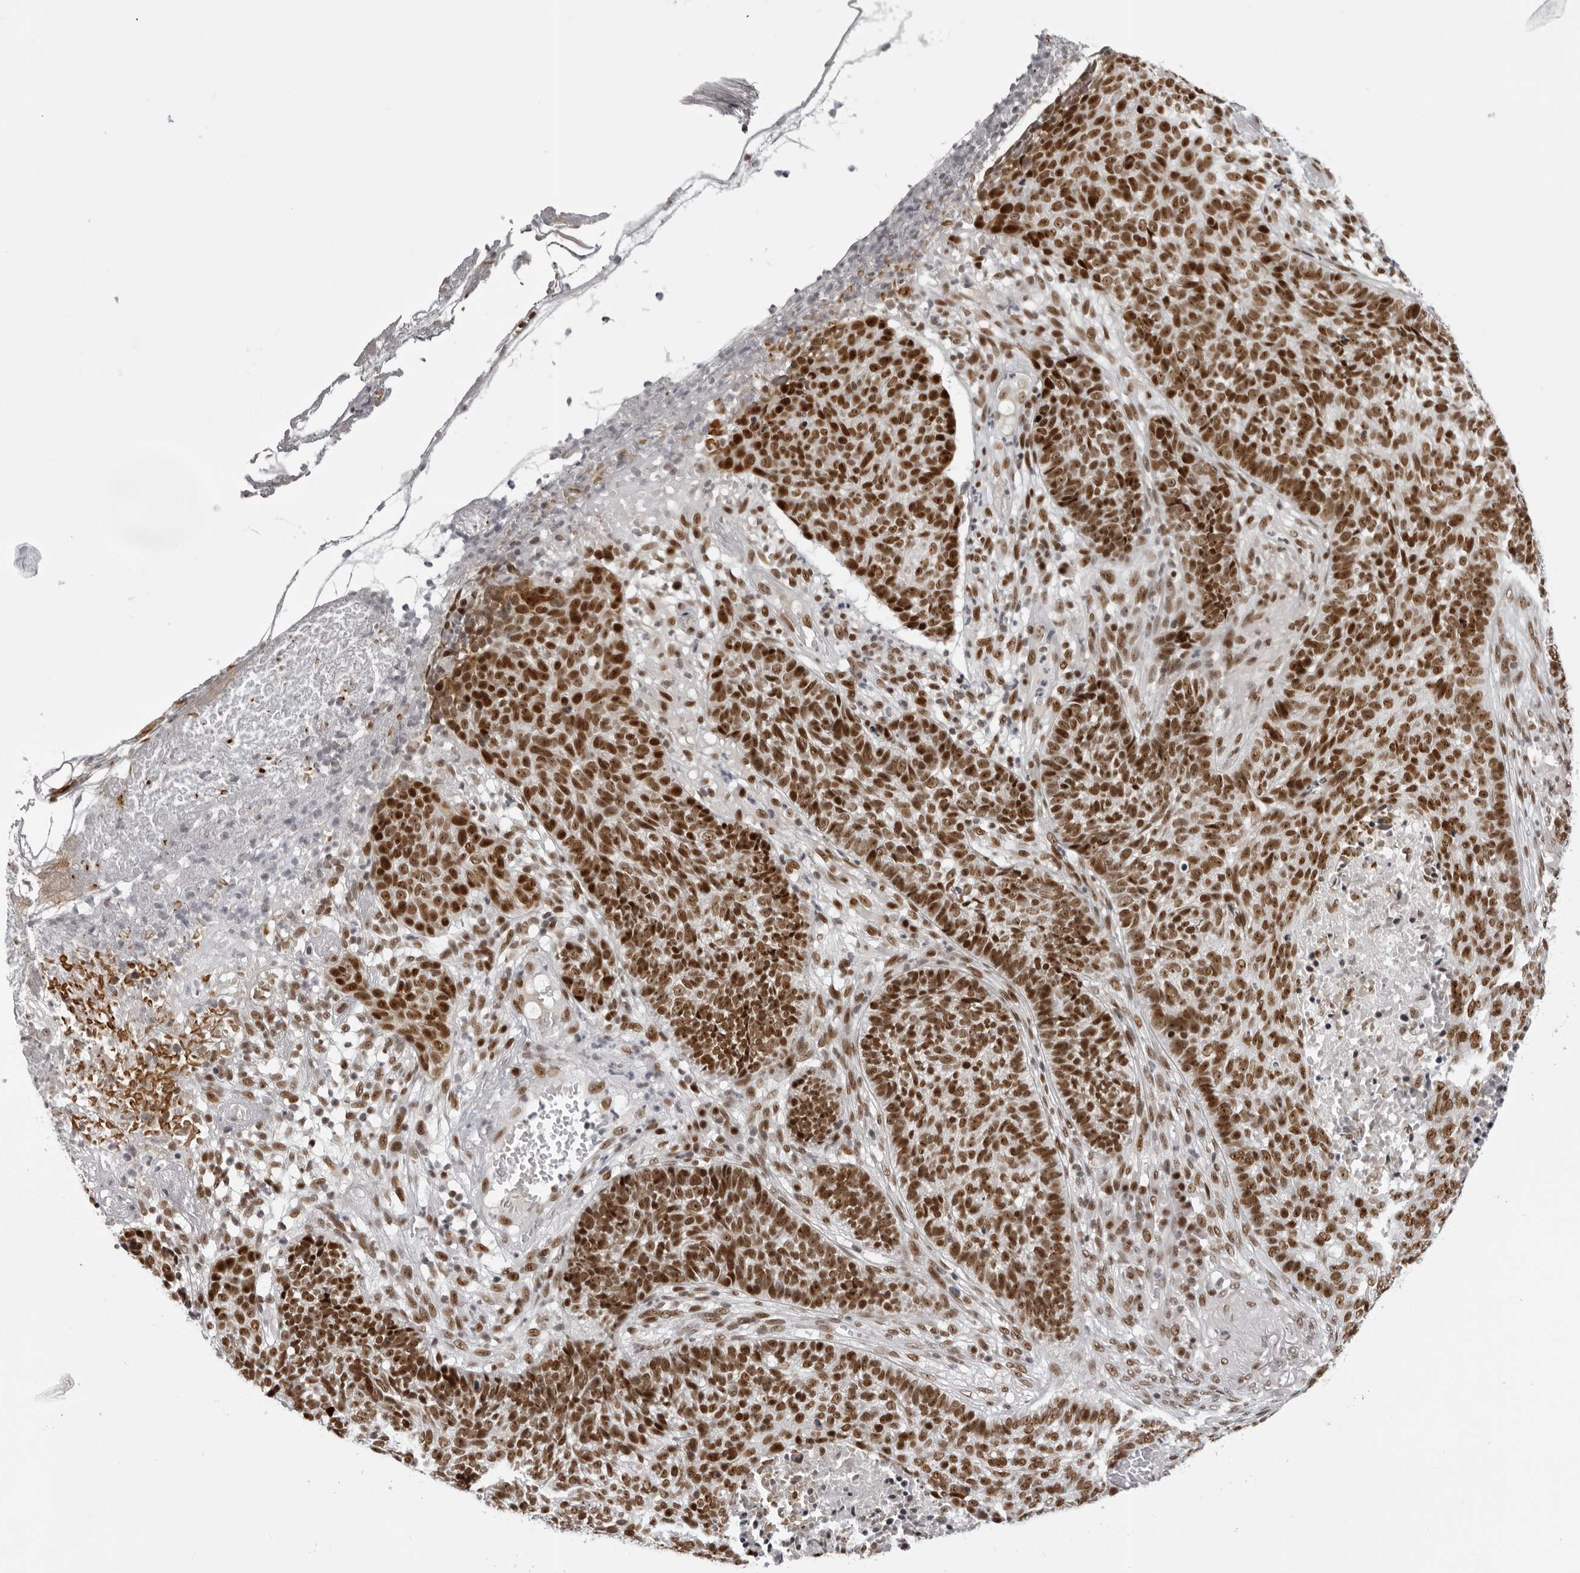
{"staining": {"intensity": "strong", "quantity": ">75%", "location": "nuclear"}, "tissue": "skin cancer", "cell_type": "Tumor cells", "image_type": "cancer", "snomed": [{"axis": "morphology", "description": "Basal cell carcinoma"}, {"axis": "topography", "description": "Skin"}], "caption": "The histopathology image reveals immunohistochemical staining of skin cancer. There is strong nuclear positivity is appreciated in approximately >75% of tumor cells. (IHC, brightfield microscopy, high magnification).", "gene": "HEXIM2", "patient": {"sex": "male", "age": 85}}